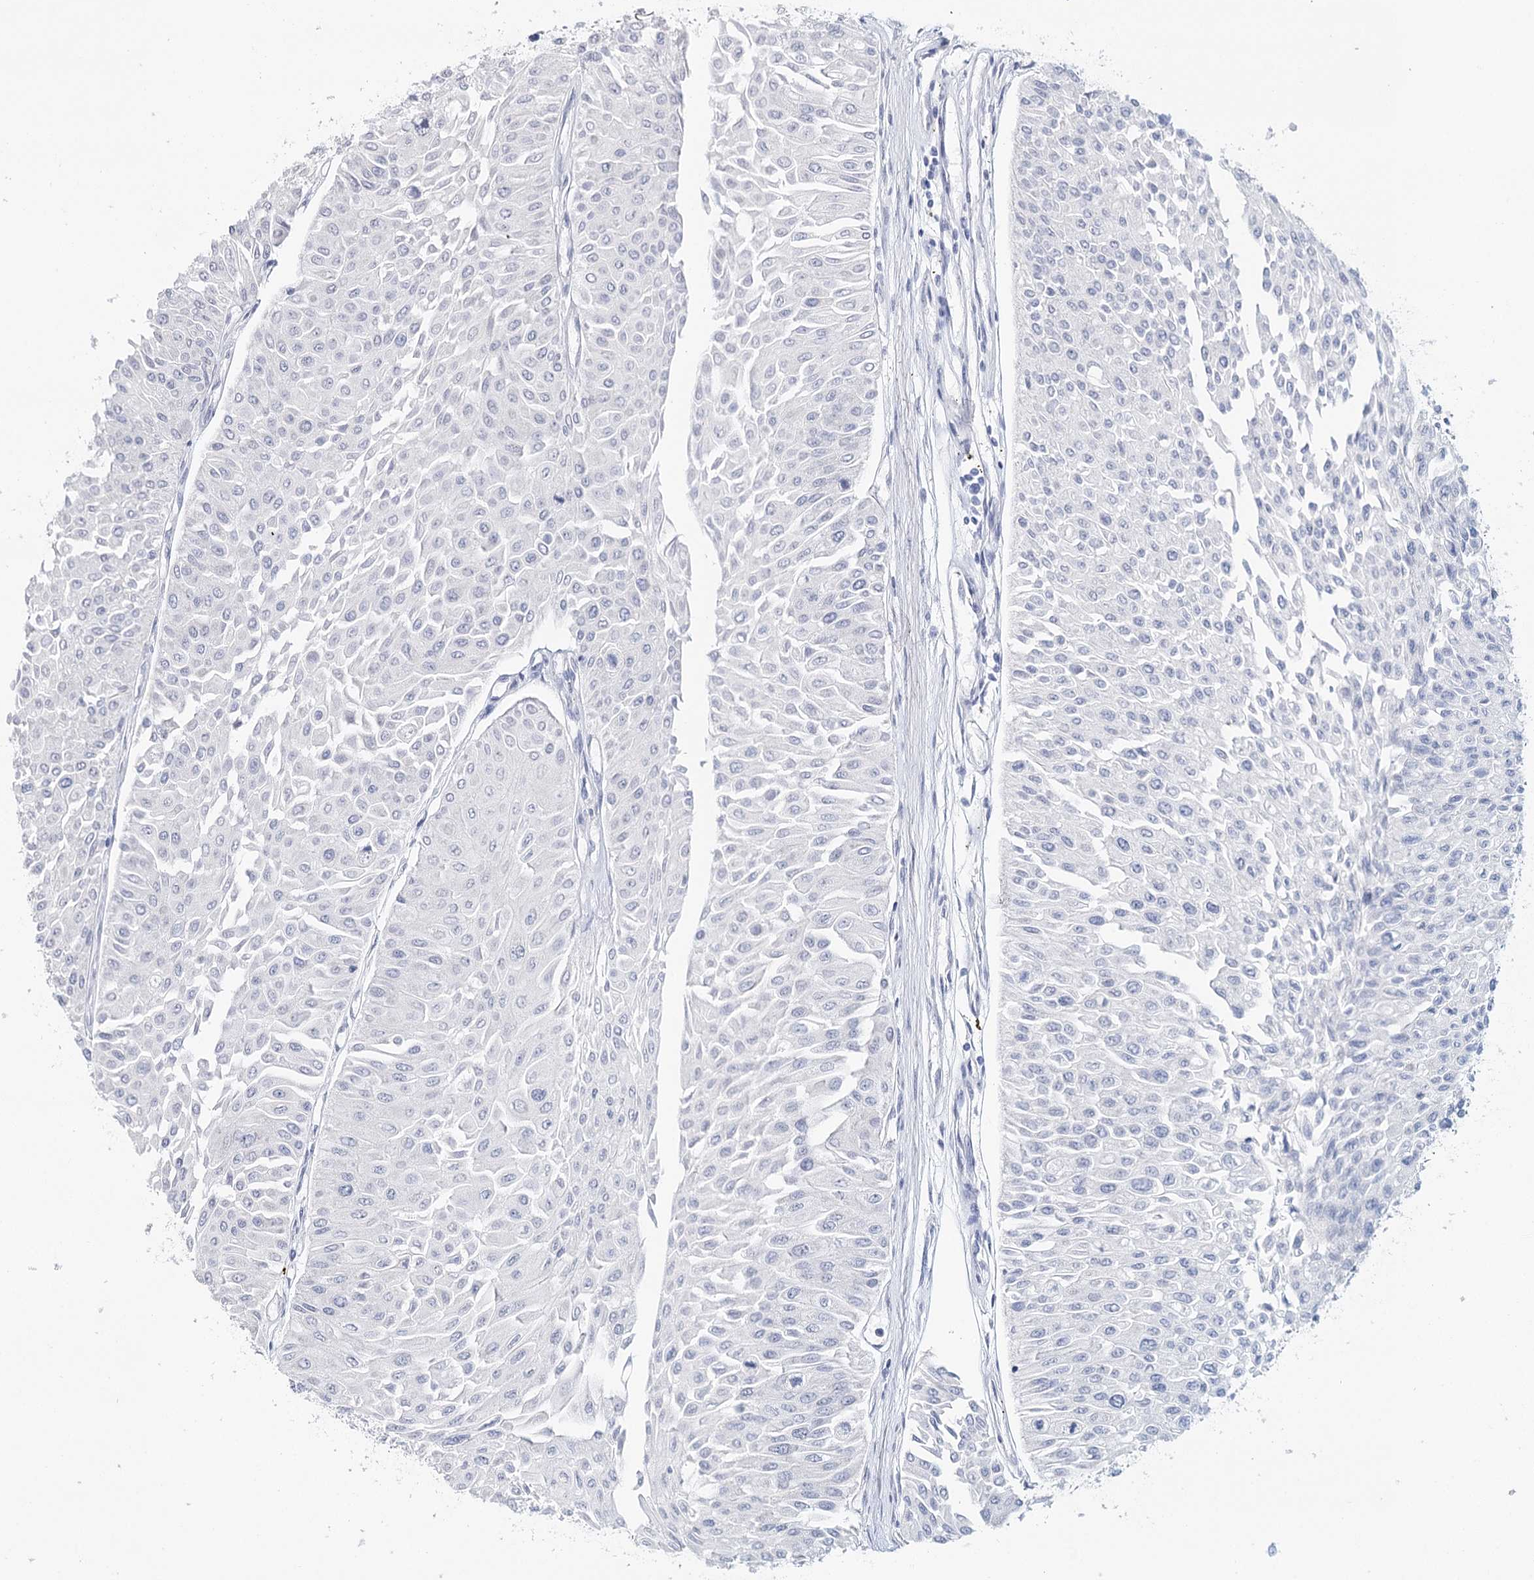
{"staining": {"intensity": "negative", "quantity": "none", "location": "none"}, "tissue": "urothelial cancer", "cell_type": "Tumor cells", "image_type": "cancer", "snomed": [{"axis": "morphology", "description": "Urothelial carcinoma, Low grade"}, {"axis": "topography", "description": "Urinary bladder"}], "caption": "Low-grade urothelial carcinoma was stained to show a protein in brown. There is no significant positivity in tumor cells.", "gene": "HSPA4L", "patient": {"sex": "male", "age": 67}}